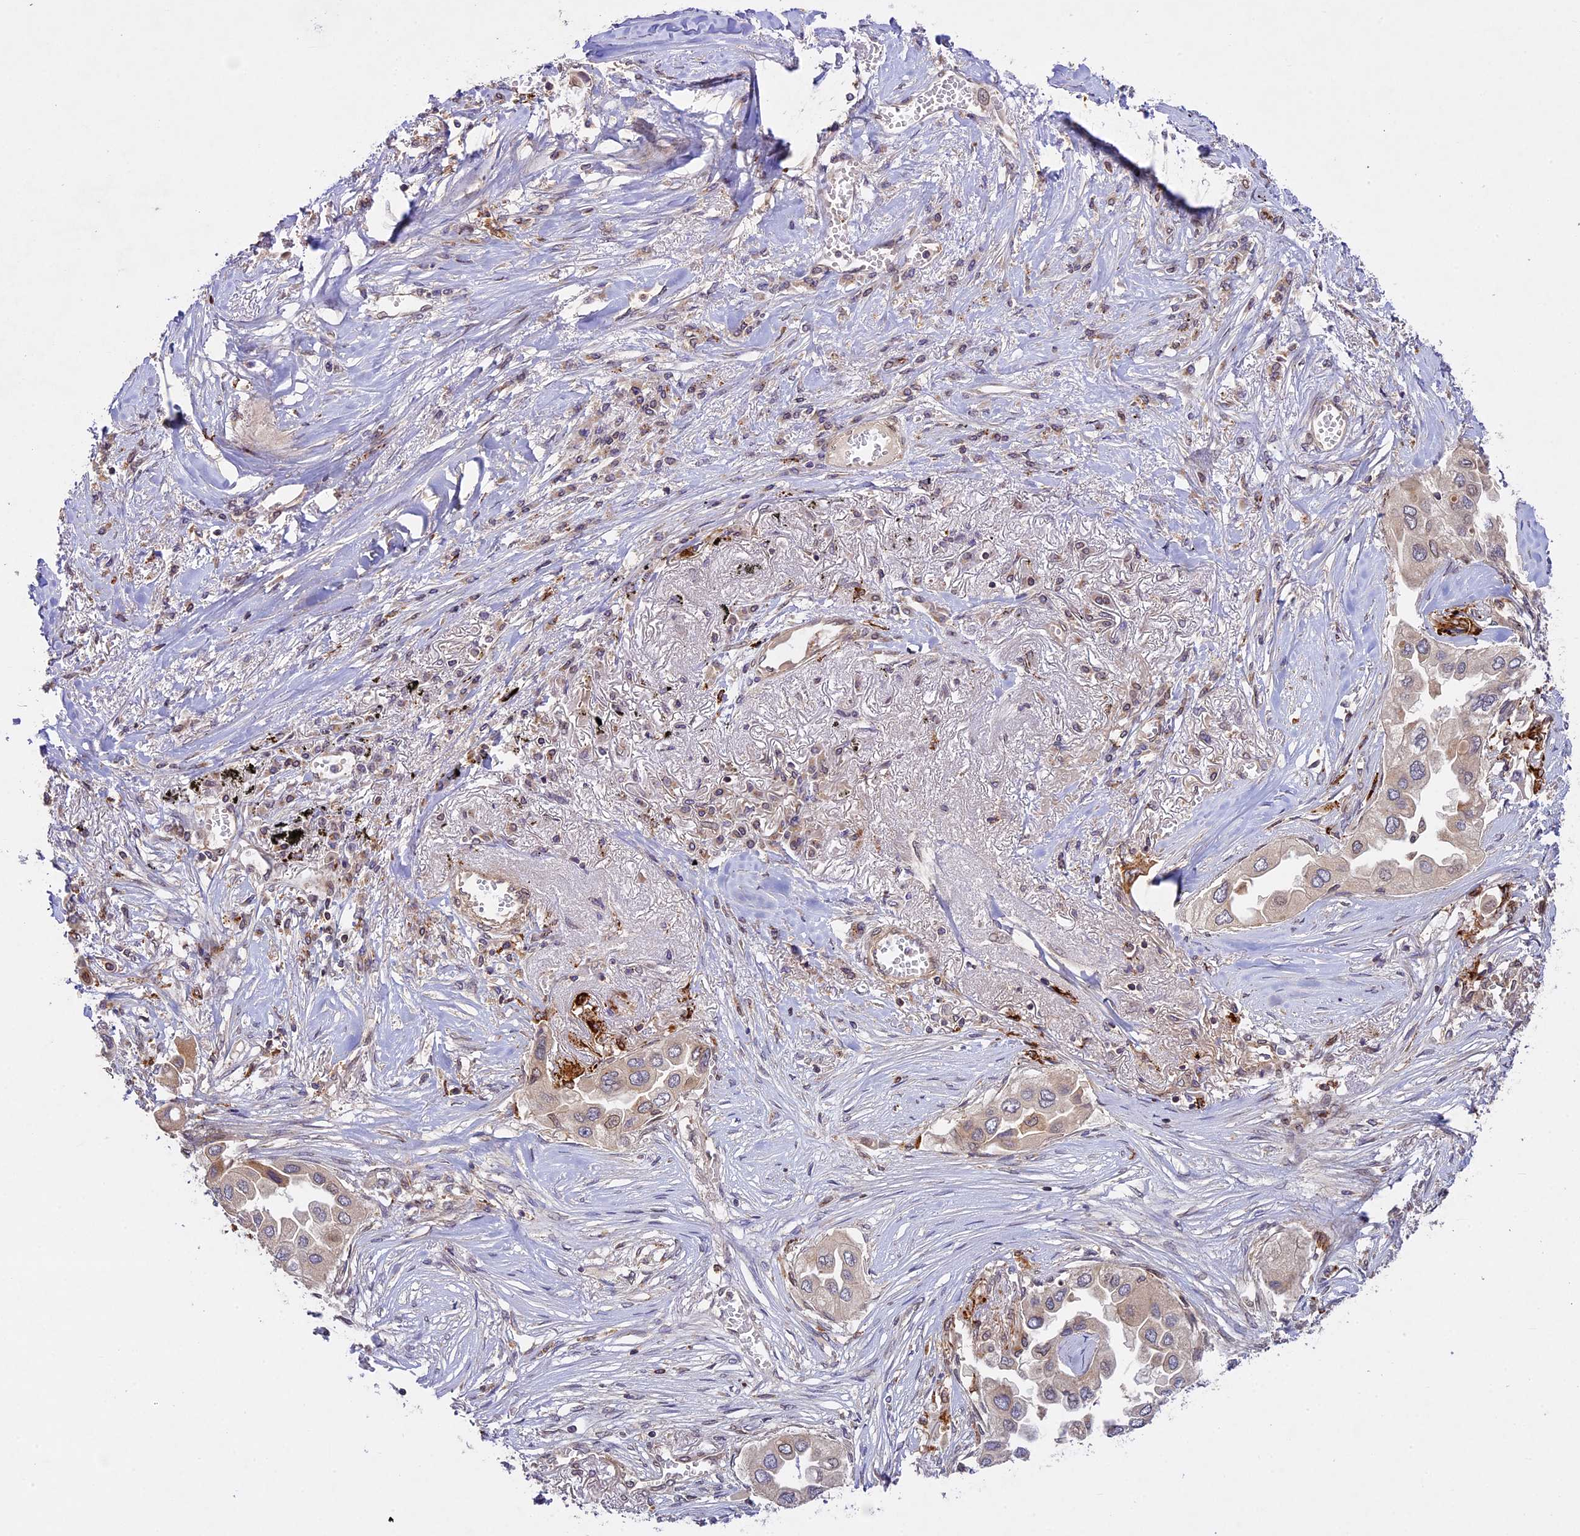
{"staining": {"intensity": "negative", "quantity": "none", "location": "none"}, "tissue": "lung cancer", "cell_type": "Tumor cells", "image_type": "cancer", "snomed": [{"axis": "morphology", "description": "Adenocarcinoma, NOS"}, {"axis": "topography", "description": "Lung"}], "caption": "DAB immunohistochemical staining of lung adenocarcinoma exhibits no significant expression in tumor cells.", "gene": "DGKH", "patient": {"sex": "female", "age": 76}}